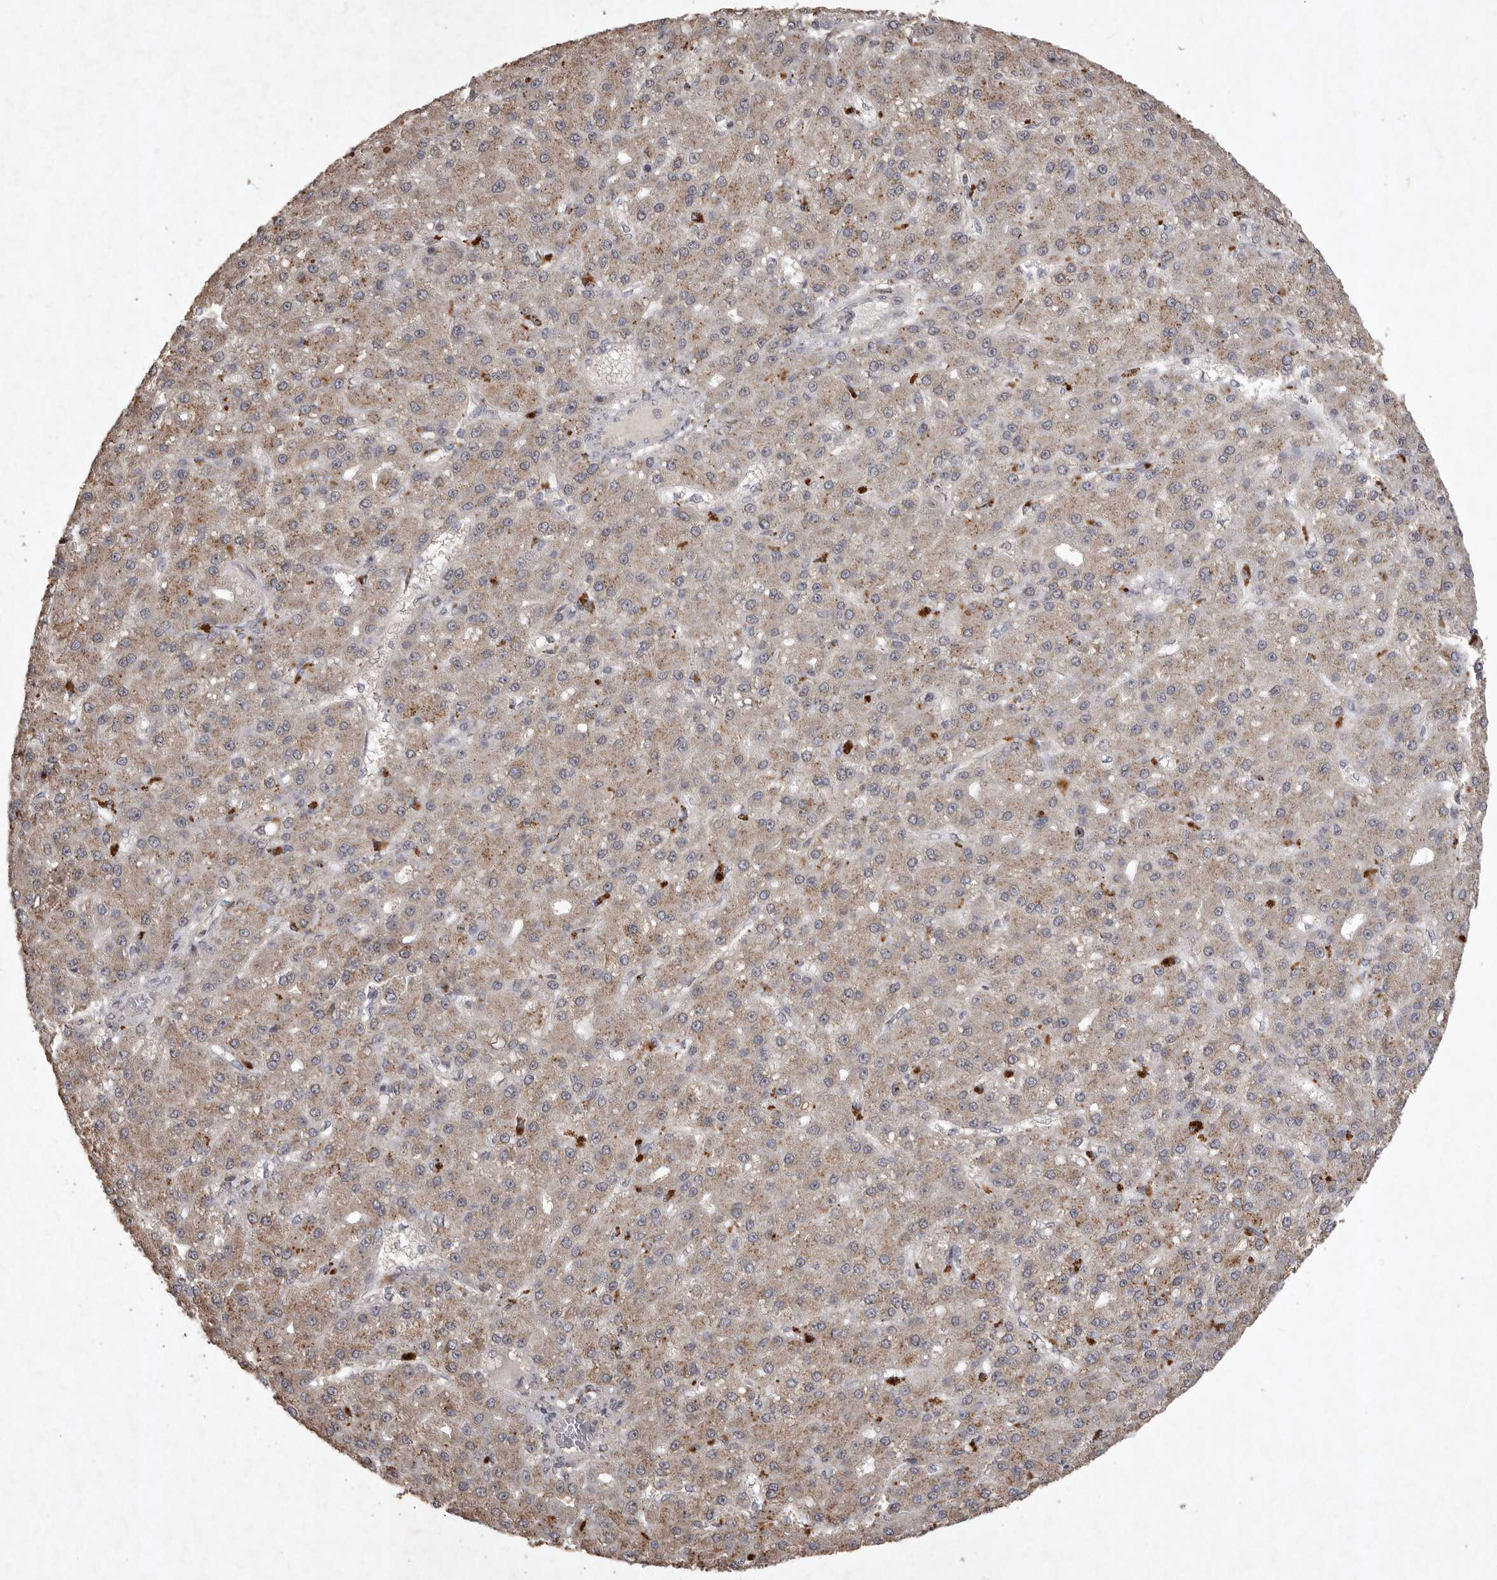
{"staining": {"intensity": "weak", "quantity": ">75%", "location": "cytoplasmic/membranous"}, "tissue": "liver cancer", "cell_type": "Tumor cells", "image_type": "cancer", "snomed": [{"axis": "morphology", "description": "Carcinoma, Hepatocellular, NOS"}, {"axis": "topography", "description": "Liver"}], "caption": "The immunohistochemical stain labels weak cytoplasmic/membranous positivity in tumor cells of liver cancer tissue.", "gene": "APLNR", "patient": {"sex": "male", "age": 67}}